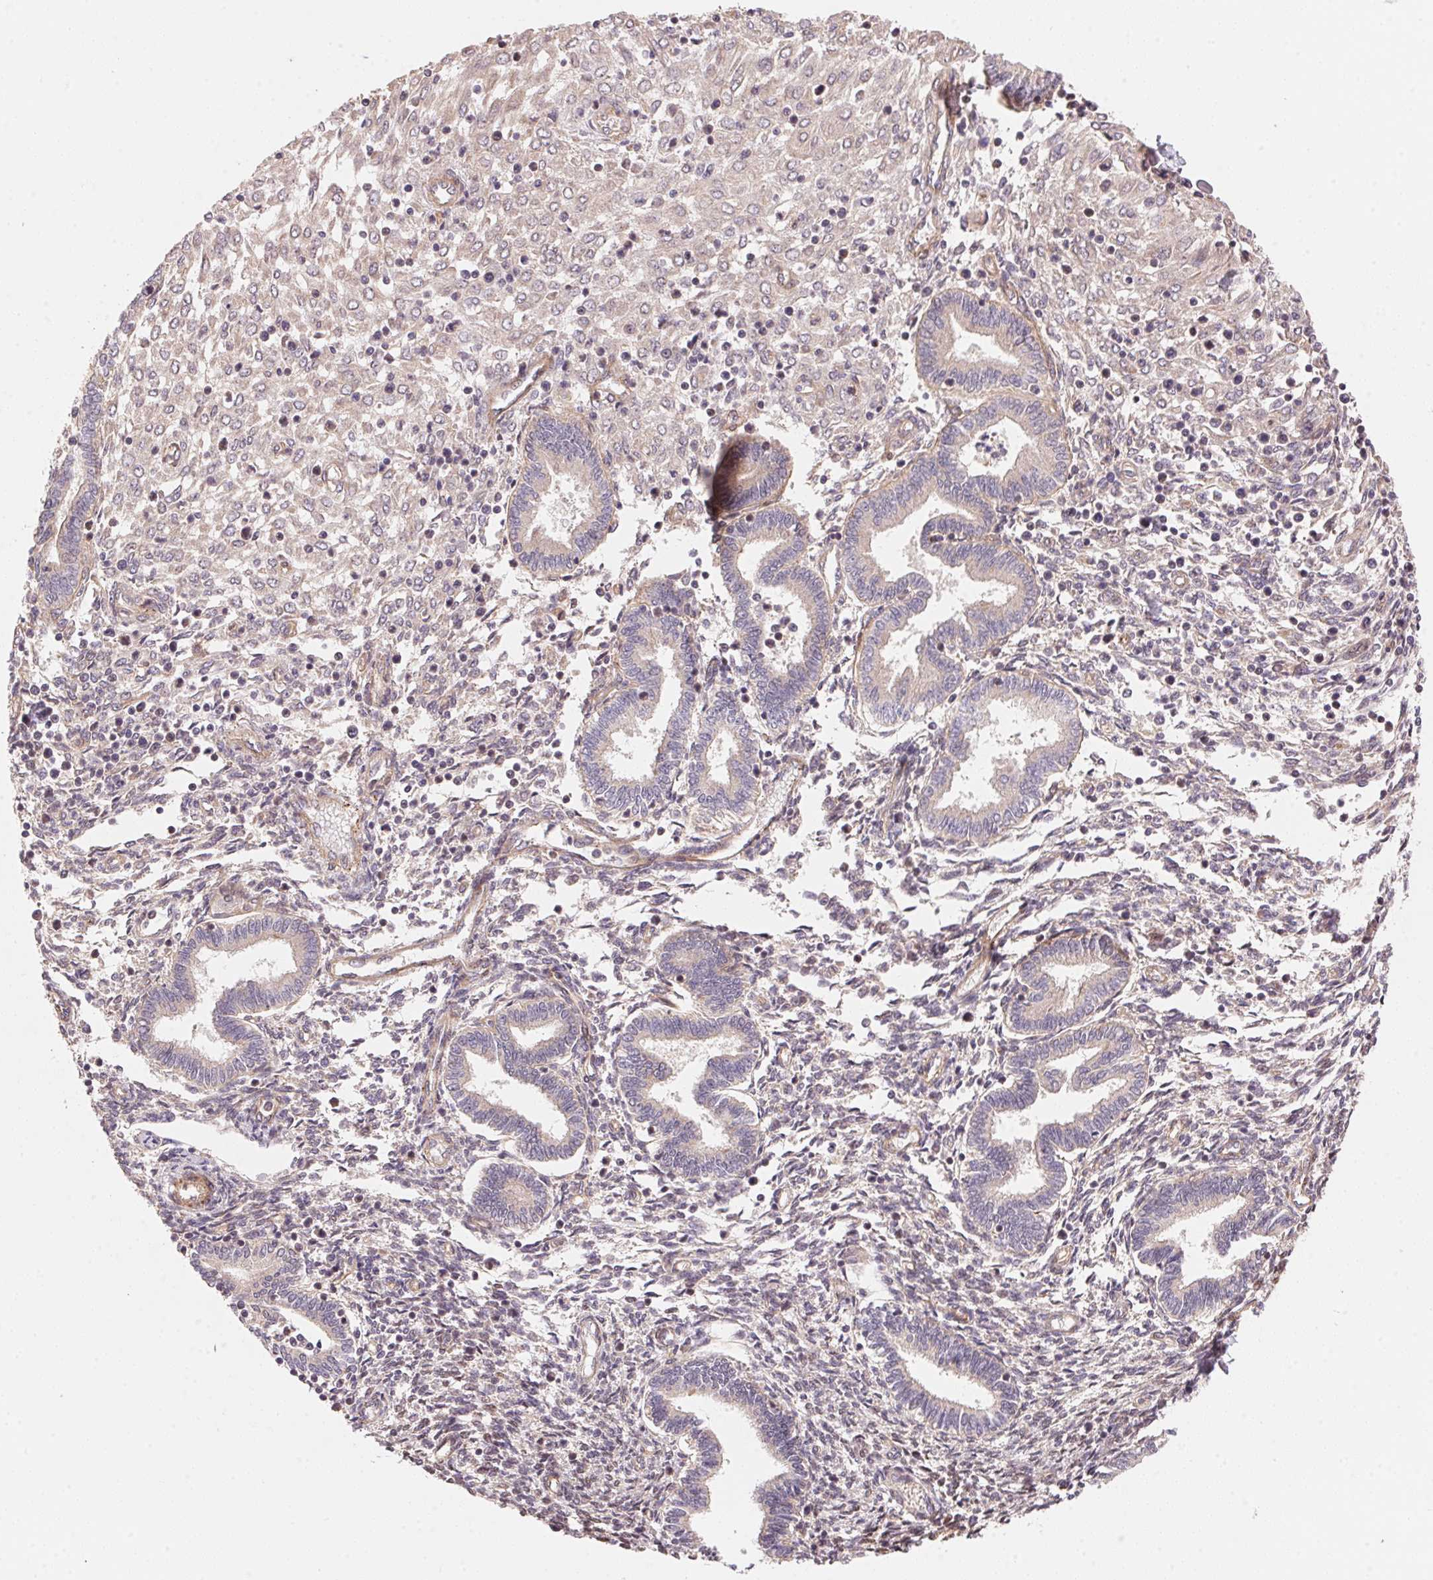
{"staining": {"intensity": "weak", "quantity": "<25%", "location": "cytoplasmic/membranous"}, "tissue": "endometrium", "cell_type": "Cells in endometrial stroma", "image_type": "normal", "snomed": [{"axis": "morphology", "description": "Normal tissue, NOS"}, {"axis": "topography", "description": "Endometrium"}], "caption": "DAB (3,3'-diaminobenzidine) immunohistochemical staining of unremarkable human endometrium exhibits no significant expression in cells in endometrial stroma. (DAB (3,3'-diaminobenzidine) immunohistochemistry, high magnification).", "gene": "TNIP2", "patient": {"sex": "female", "age": 42}}